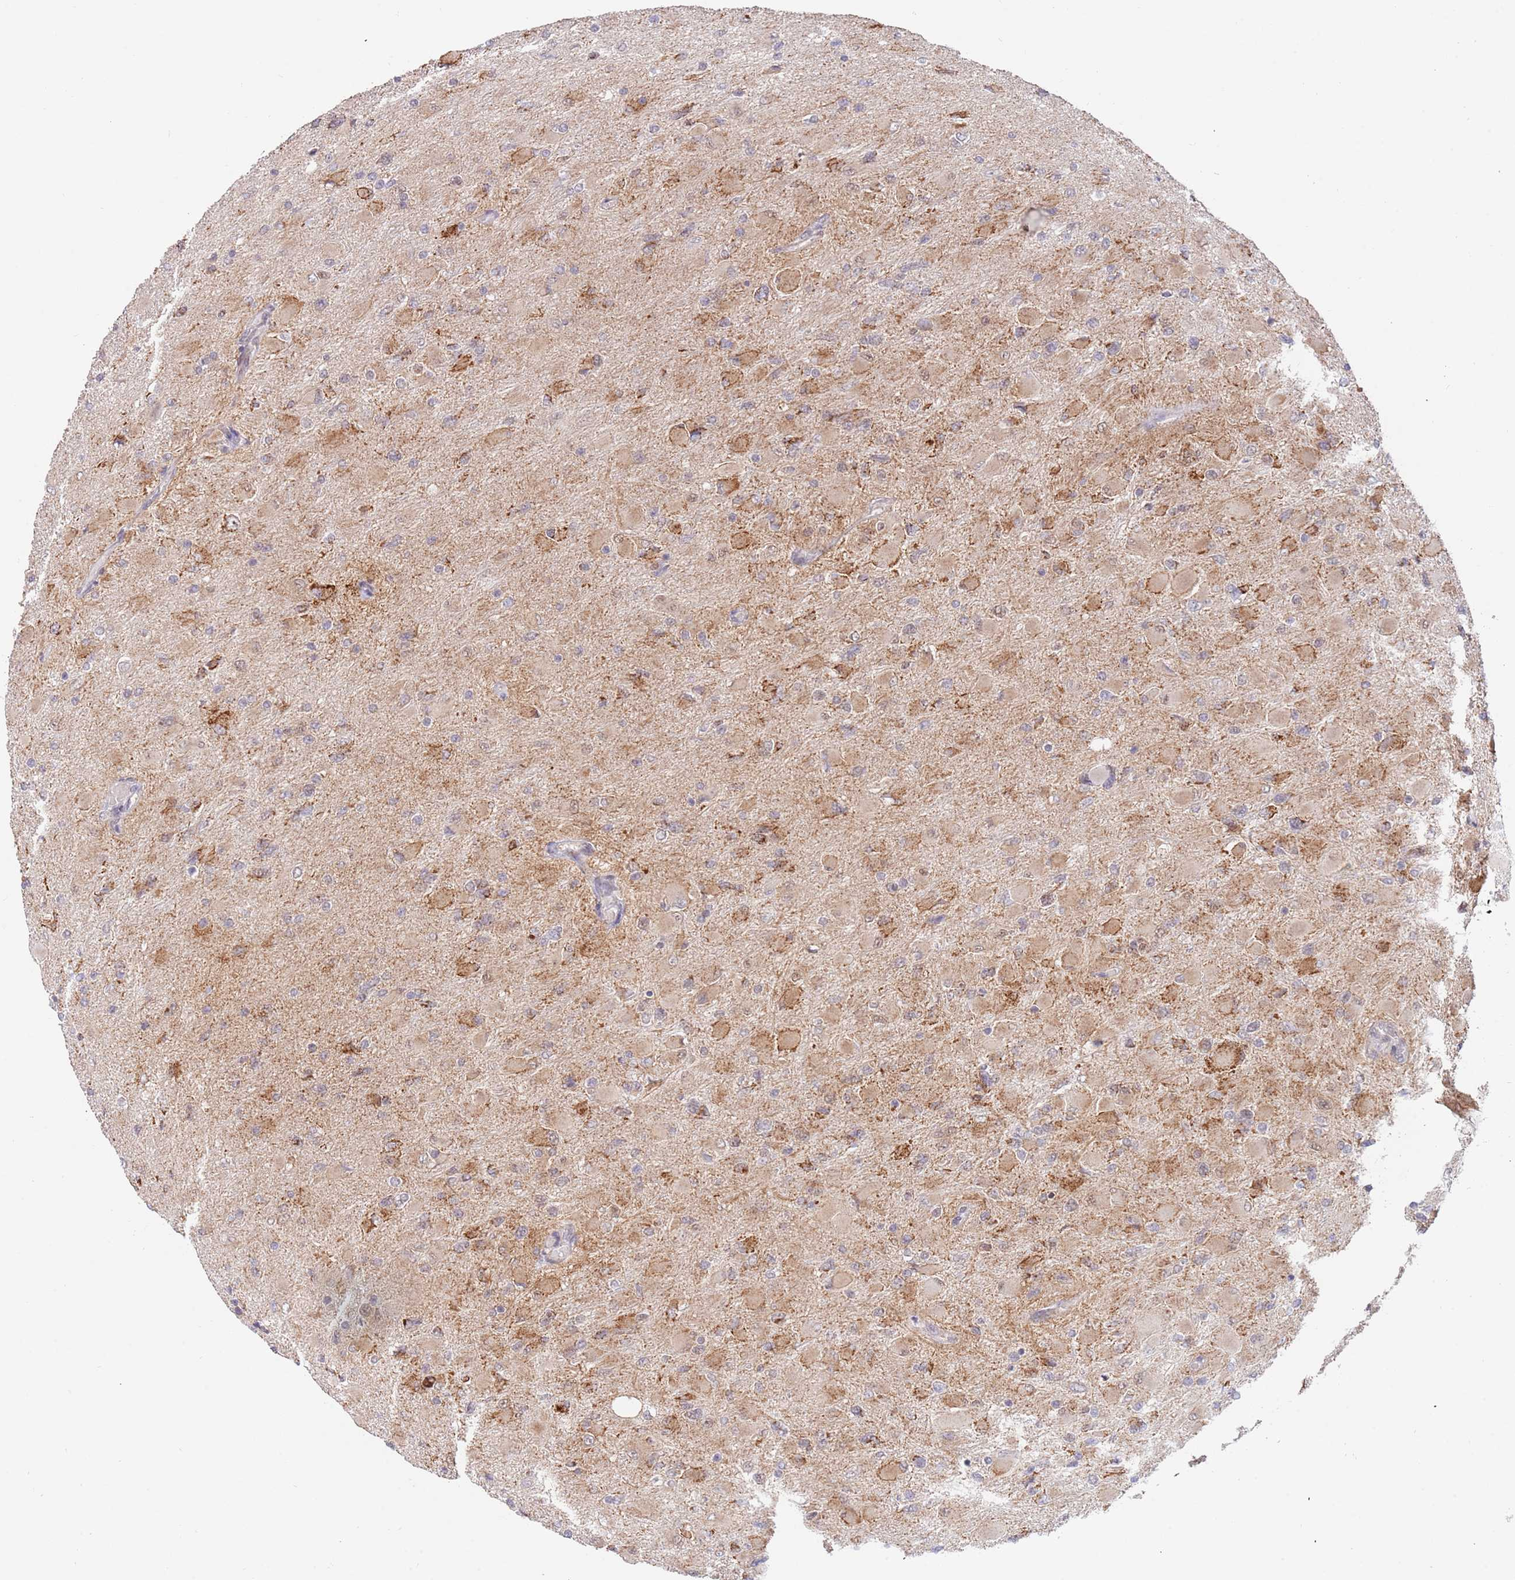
{"staining": {"intensity": "moderate", "quantity": ">75%", "location": "cytoplasmic/membranous"}, "tissue": "glioma", "cell_type": "Tumor cells", "image_type": "cancer", "snomed": [{"axis": "morphology", "description": "Glioma, malignant, High grade"}, {"axis": "topography", "description": "Cerebral cortex"}], "caption": "This micrograph exhibits immunohistochemistry (IHC) staining of glioma, with medium moderate cytoplasmic/membranous staining in approximately >75% of tumor cells.", "gene": "UQCC3", "patient": {"sex": "female", "age": 36}}